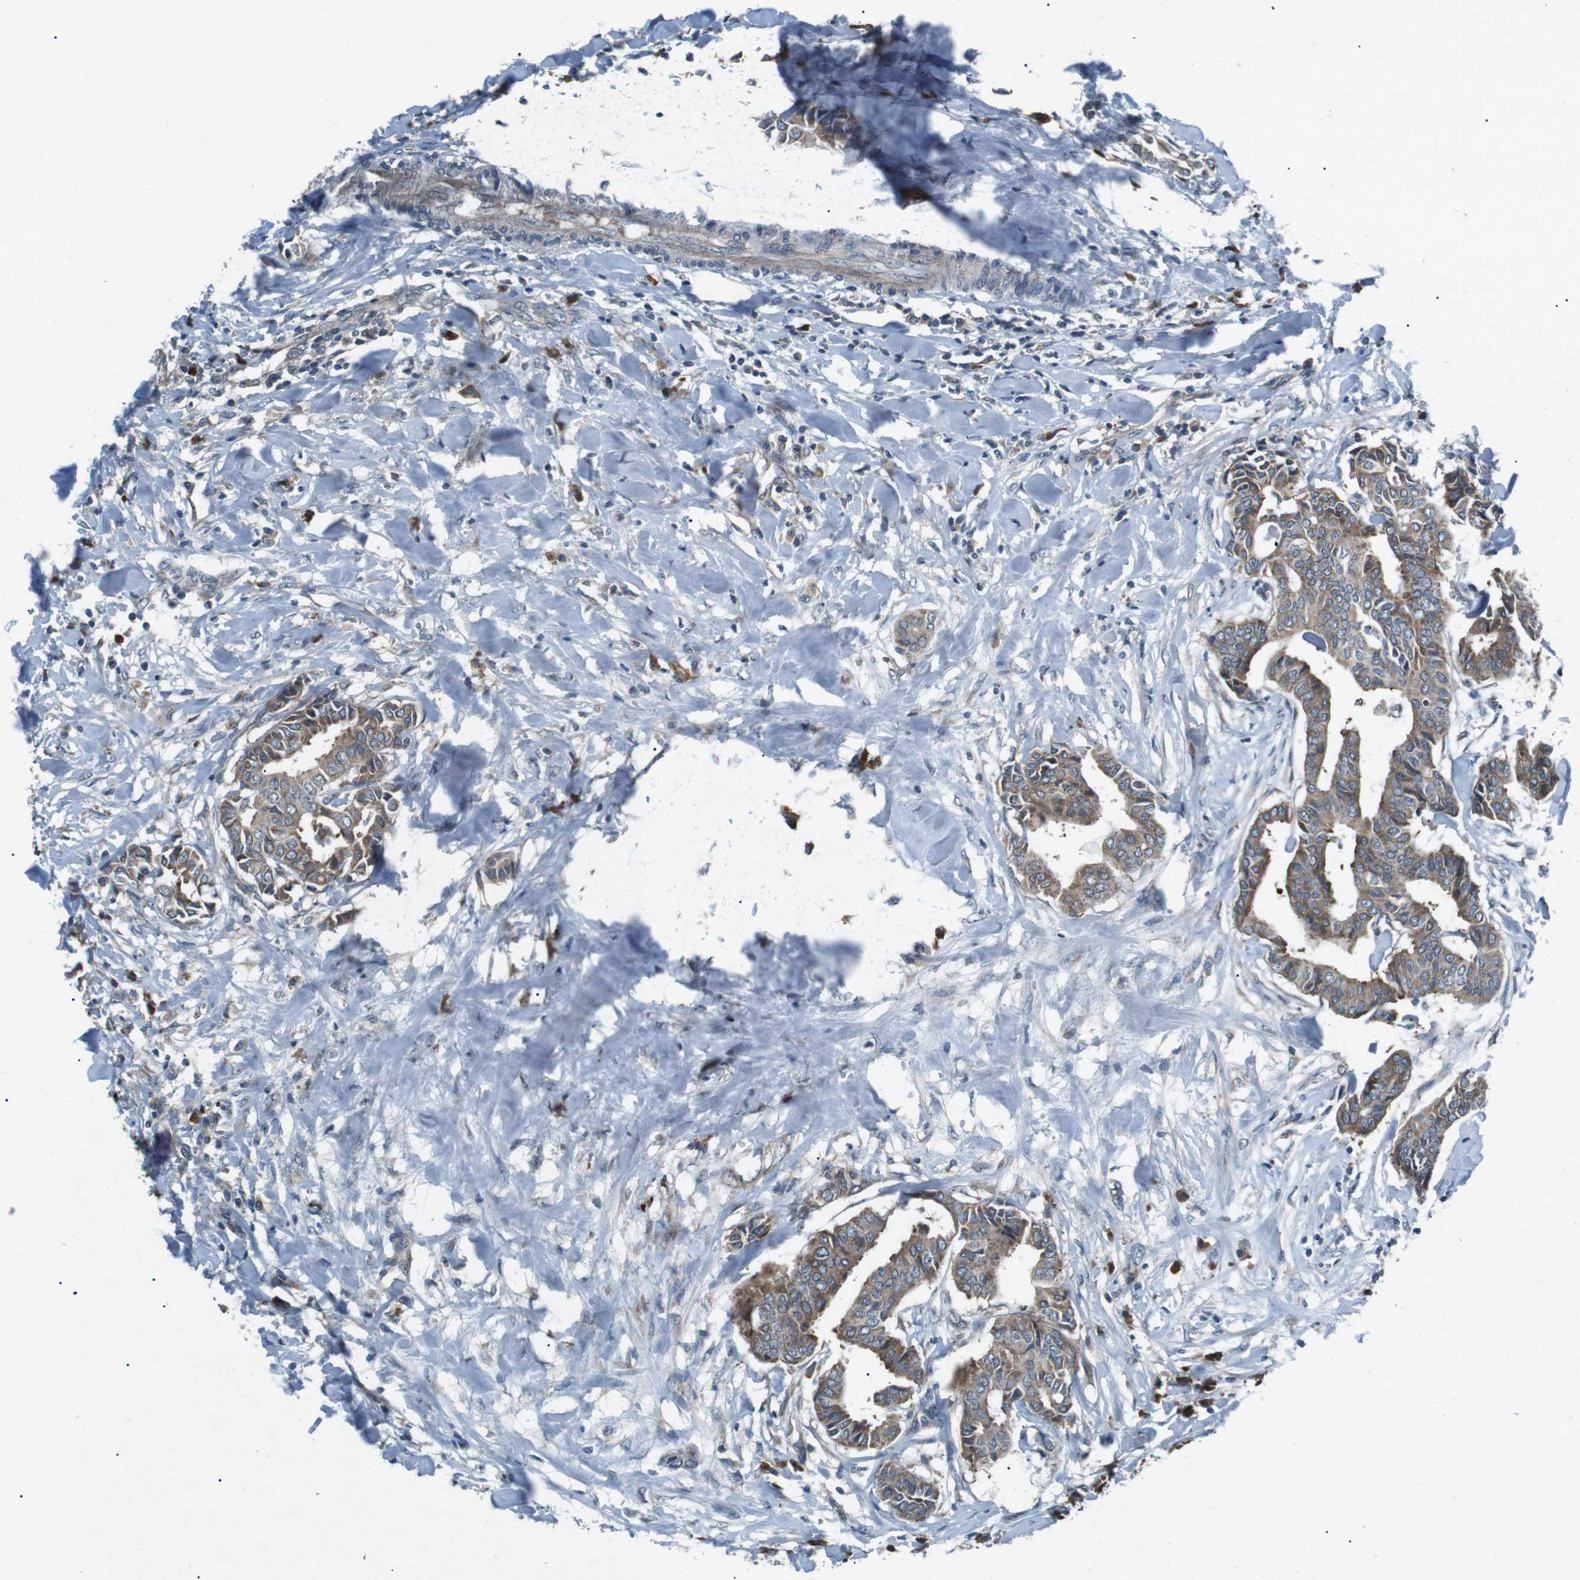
{"staining": {"intensity": "moderate", "quantity": ">75%", "location": "cytoplasmic/membranous"}, "tissue": "head and neck cancer", "cell_type": "Tumor cells", "image_type": "cancer", "snomed": [{"axis": "morphology", "description": "Adenocarcinoma, NOS"}, {"axis": "topography", "description": "Salivary gland"}, {"axis": "topography", "description": "Head-Neck"}], "caption": "There is medium levels of moderate cytoplasmic/membranous positivity in tumor cells of head and neck adenocarcinoma, as demonstrated by immunohistochemical staining (brown color).", "gene": "CDK16", "patient": {"sex": "female", "age": 59}}